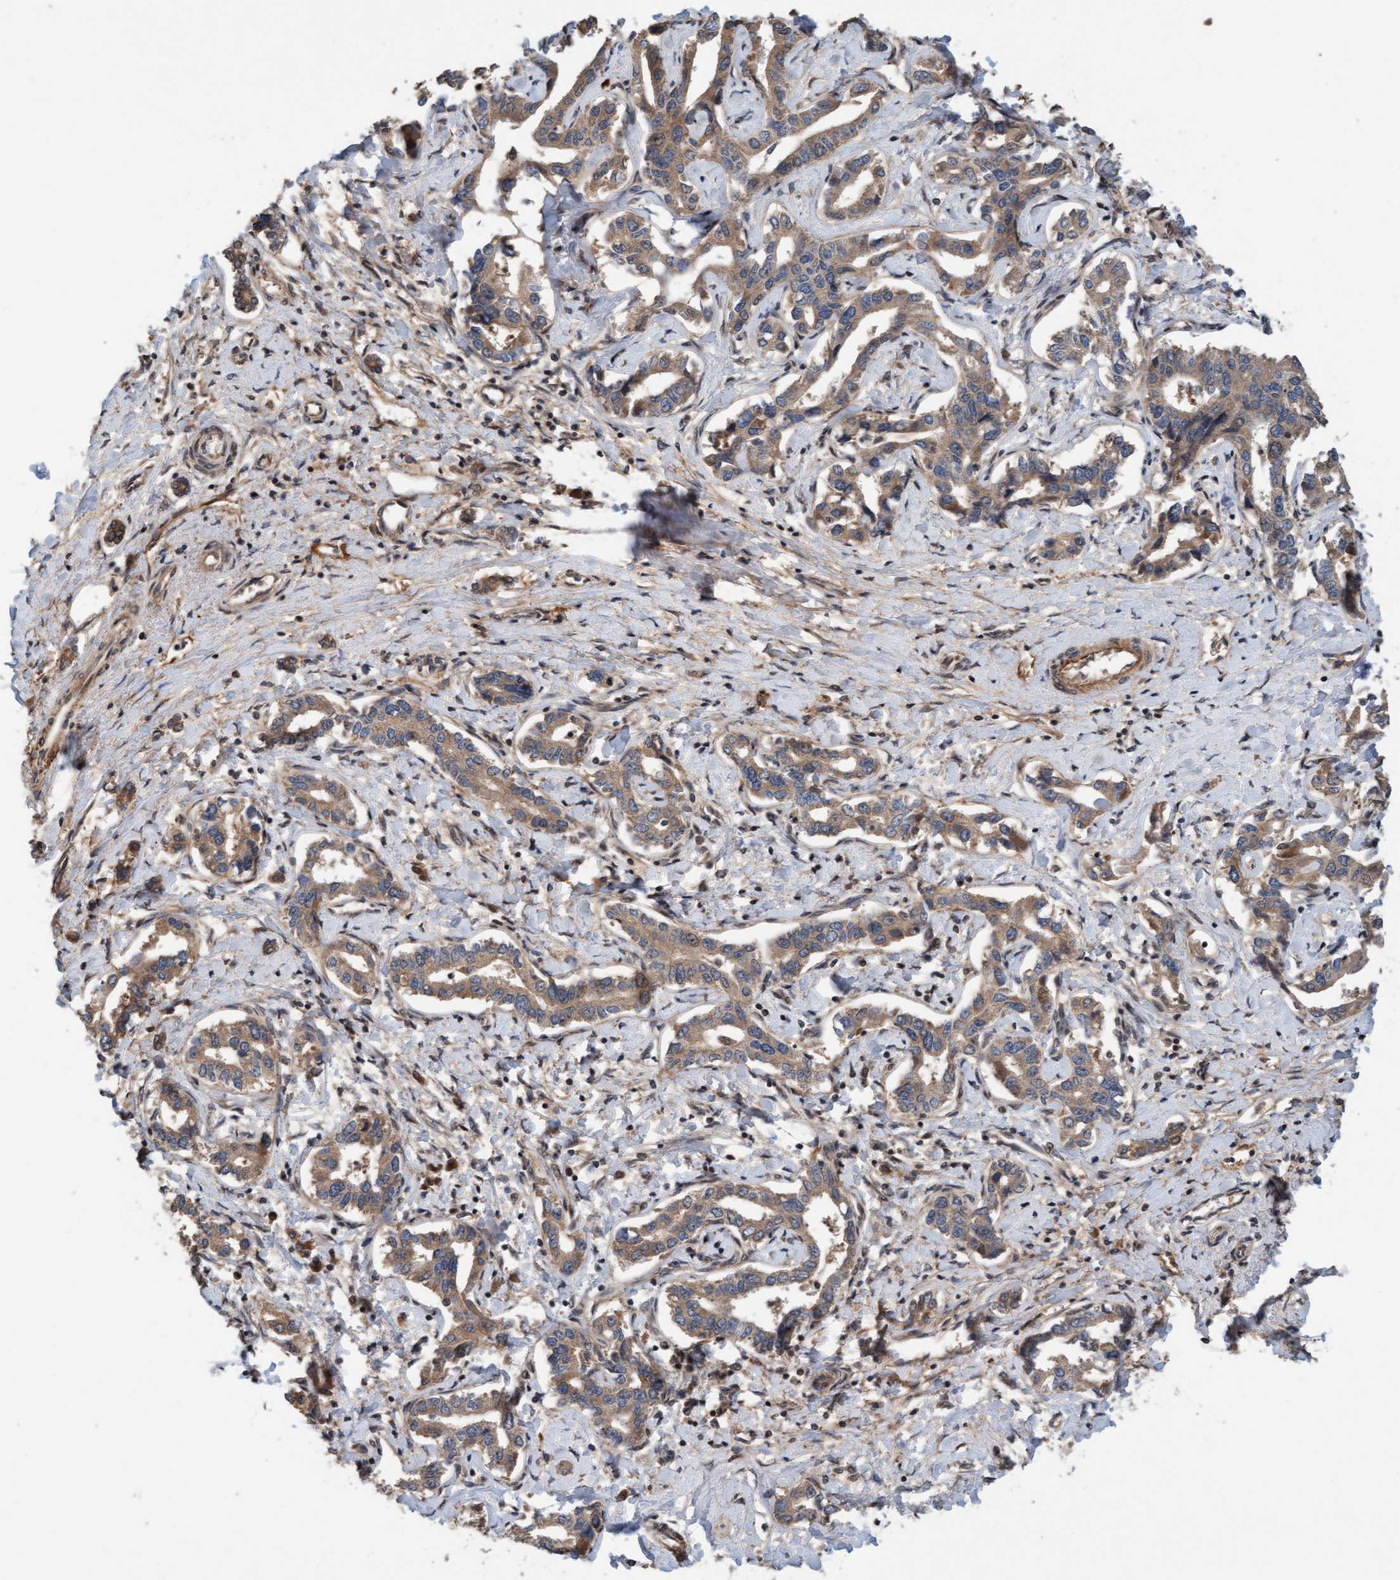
{"staining": {"intensity": "weak", "quantity": ">75%", "location": "cytoplasmic/membranous"}, "tissue": "liver cancer", "cell_type": "Tumor cells", "image_type": "cancer", "snomed": [{"axis": "morphology", "description": "Cholangiocarcinoma"}, {"axis": "topography", "description": "Liver"}], "caption": "Protein analysis of liver cholangiocarcinoma tissue reveals weak cytoplasmic/membranous expression in approximately >75% of tumor cells.", "gene": "MLXIP", "patient": {"sex": "male", "age": 59}}